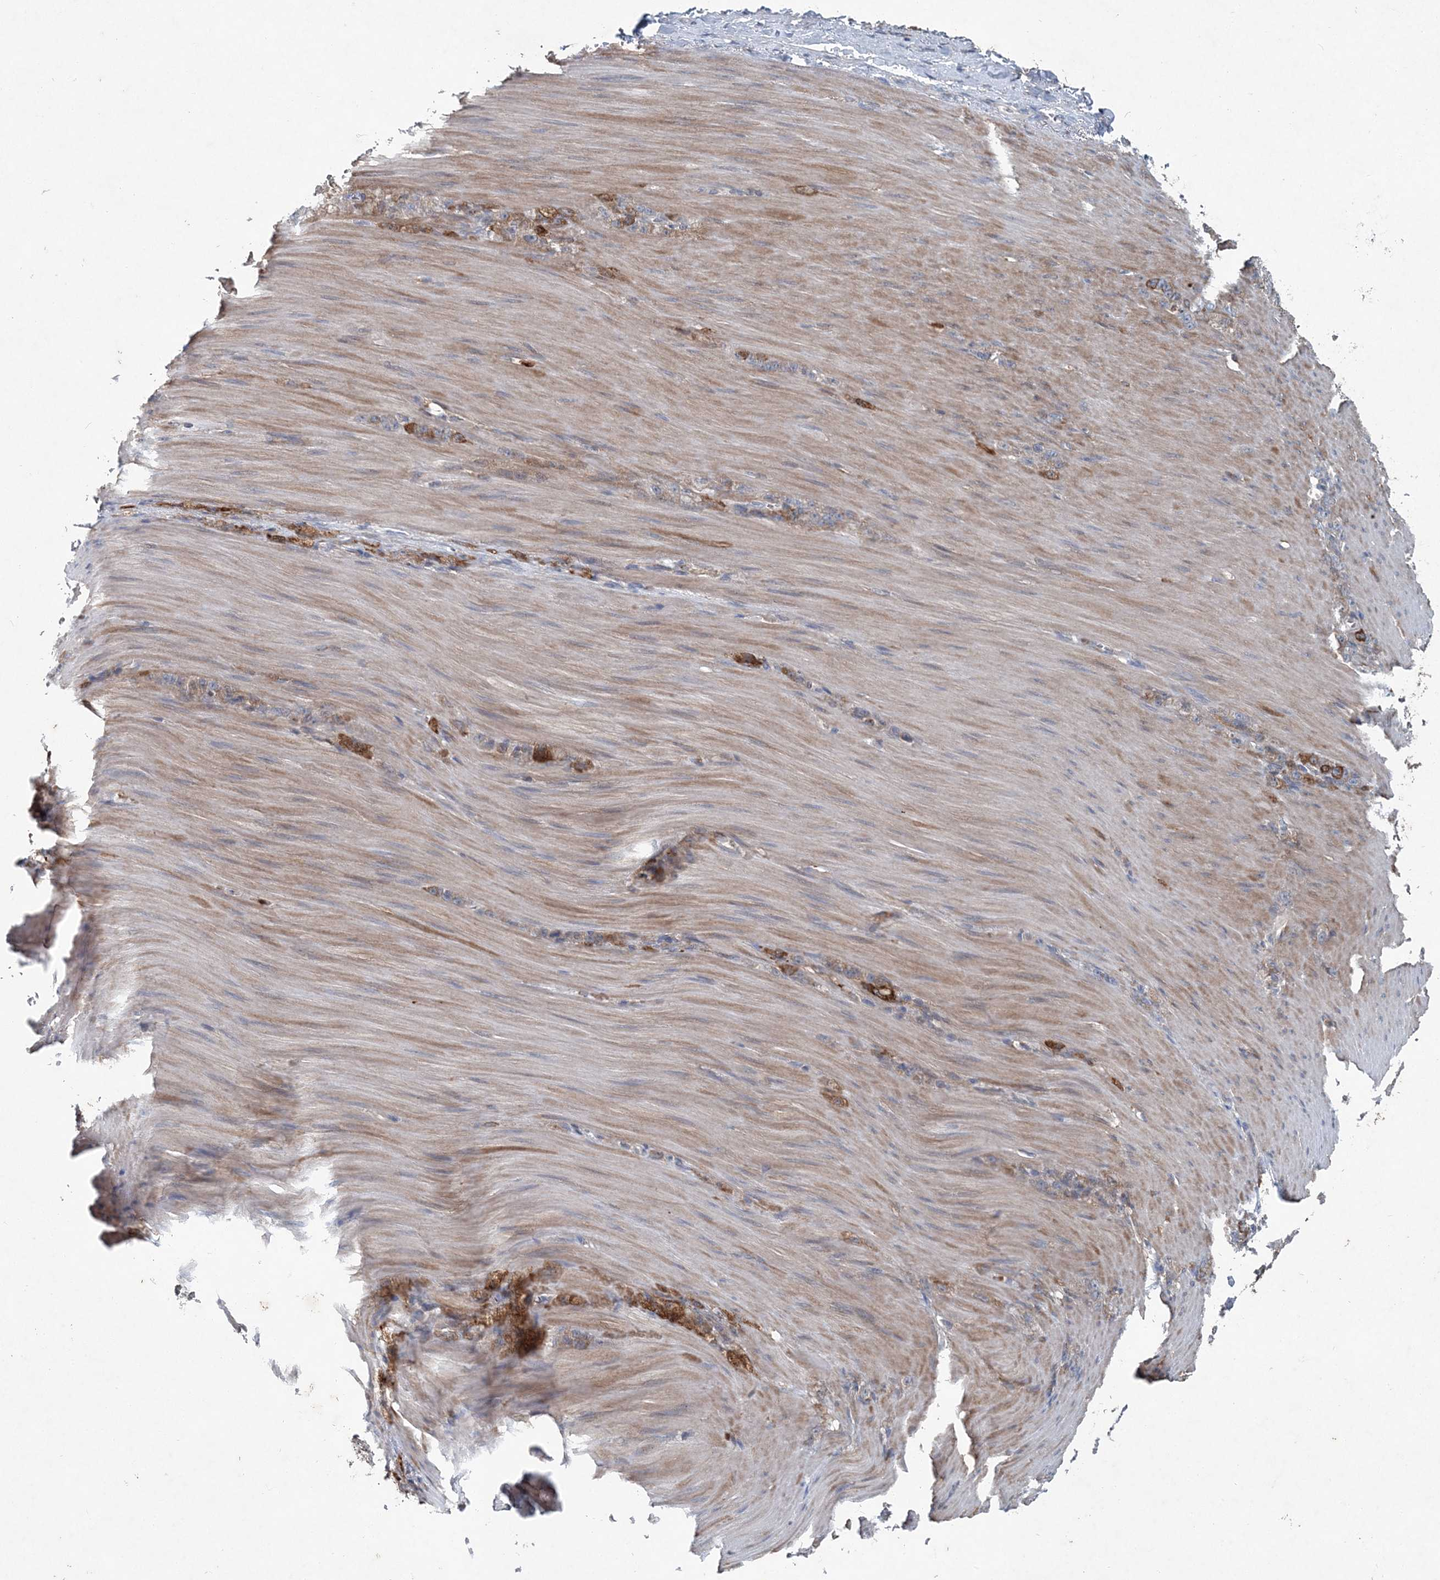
{"staining": {"intensity": "strong", "quantity": ">75%", "location": "cytoplasmic/membranous"}, "tissue": "stomach cancer", "cell_type": "Tumor cells", "image_type": "cancer", "snomed": [{"axis": "morphology", "description": "Normal tissue, NOS"}, {"axis": "morphology", "description": "Adenocarcinoma, NOS"}, {"axis": "topography", "description": "Stomach"}], "caption": "Immunohistochemistry staining of stomach adenocarcinoma, which demonstrates high levels of strong cytoplasmic/membranous expression in approximately >75% of tumor cells indicating strong cytoplasmic/membranous protein positivity. The staining was performed using DAB (3,3'-diaminobenzidine) (brown) for protein detection and nuclei were counterstained in hematoxylin (blue).", "gene": "SPOPL", "patient": {"sex": "male", "age": 82}}